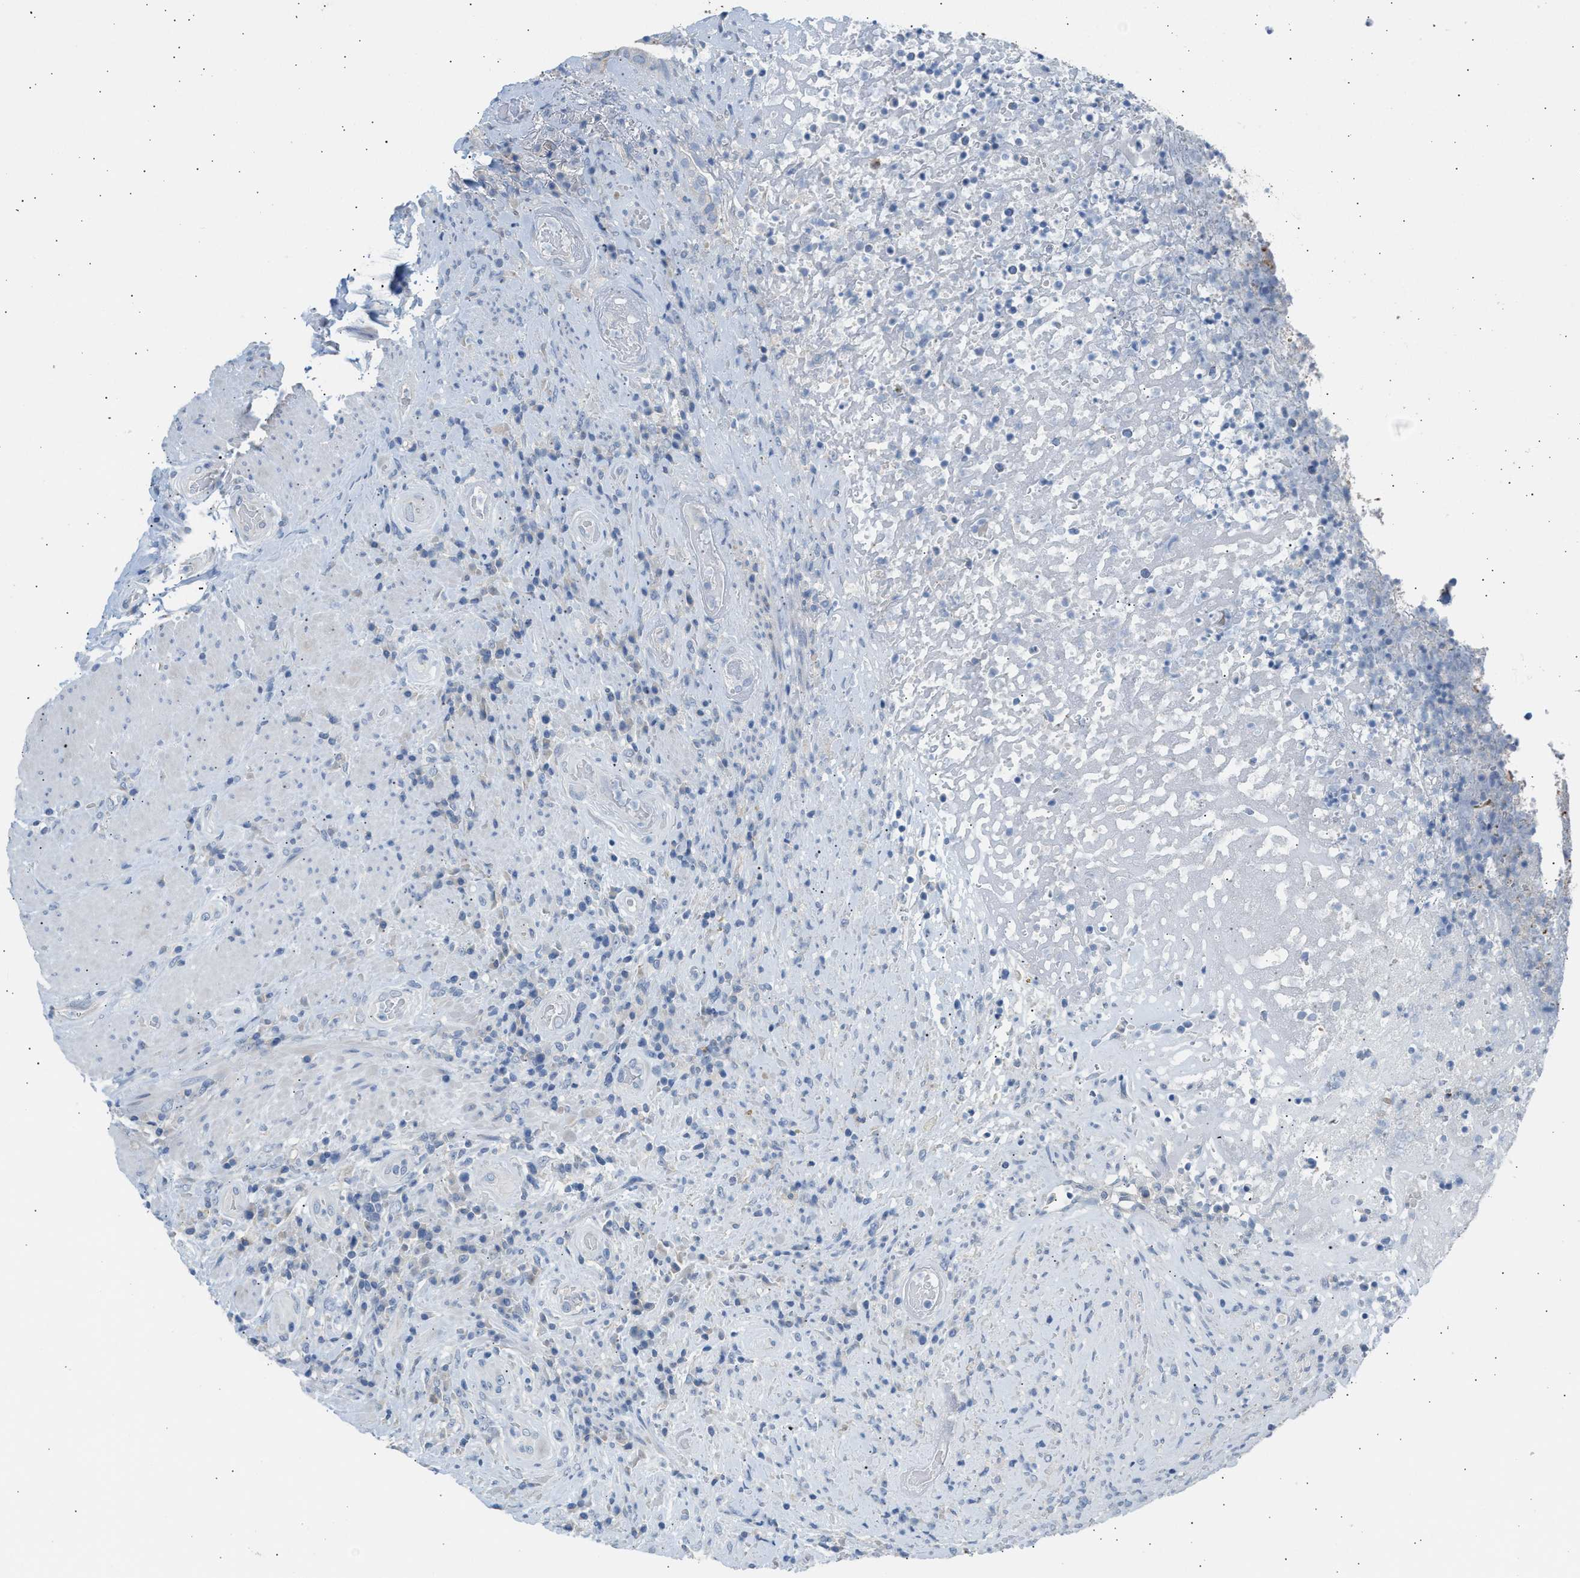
{"staining": {"intensity": "moderate", "quantity": "25%-75%", "location": "cytoplasmic/membranous"}, "tissue": "colorectal cancer", "cell_type": "Tumor cells", "image_type": "cancer", "snomed": [{"axis": "morphology", "description": "Adenocarcinoma, NOS"}, {"axis": "topography", "description": "Rectum"}], "caption": "Immunohistochemical staining of human adenocarcinoma (colorectal) displays moderate cytoplasmic/membranous protein positivity in about 25%-75% of tumor cells.", "gene": "ERBB2", "patient": {"sex": "male", "age": 72}}